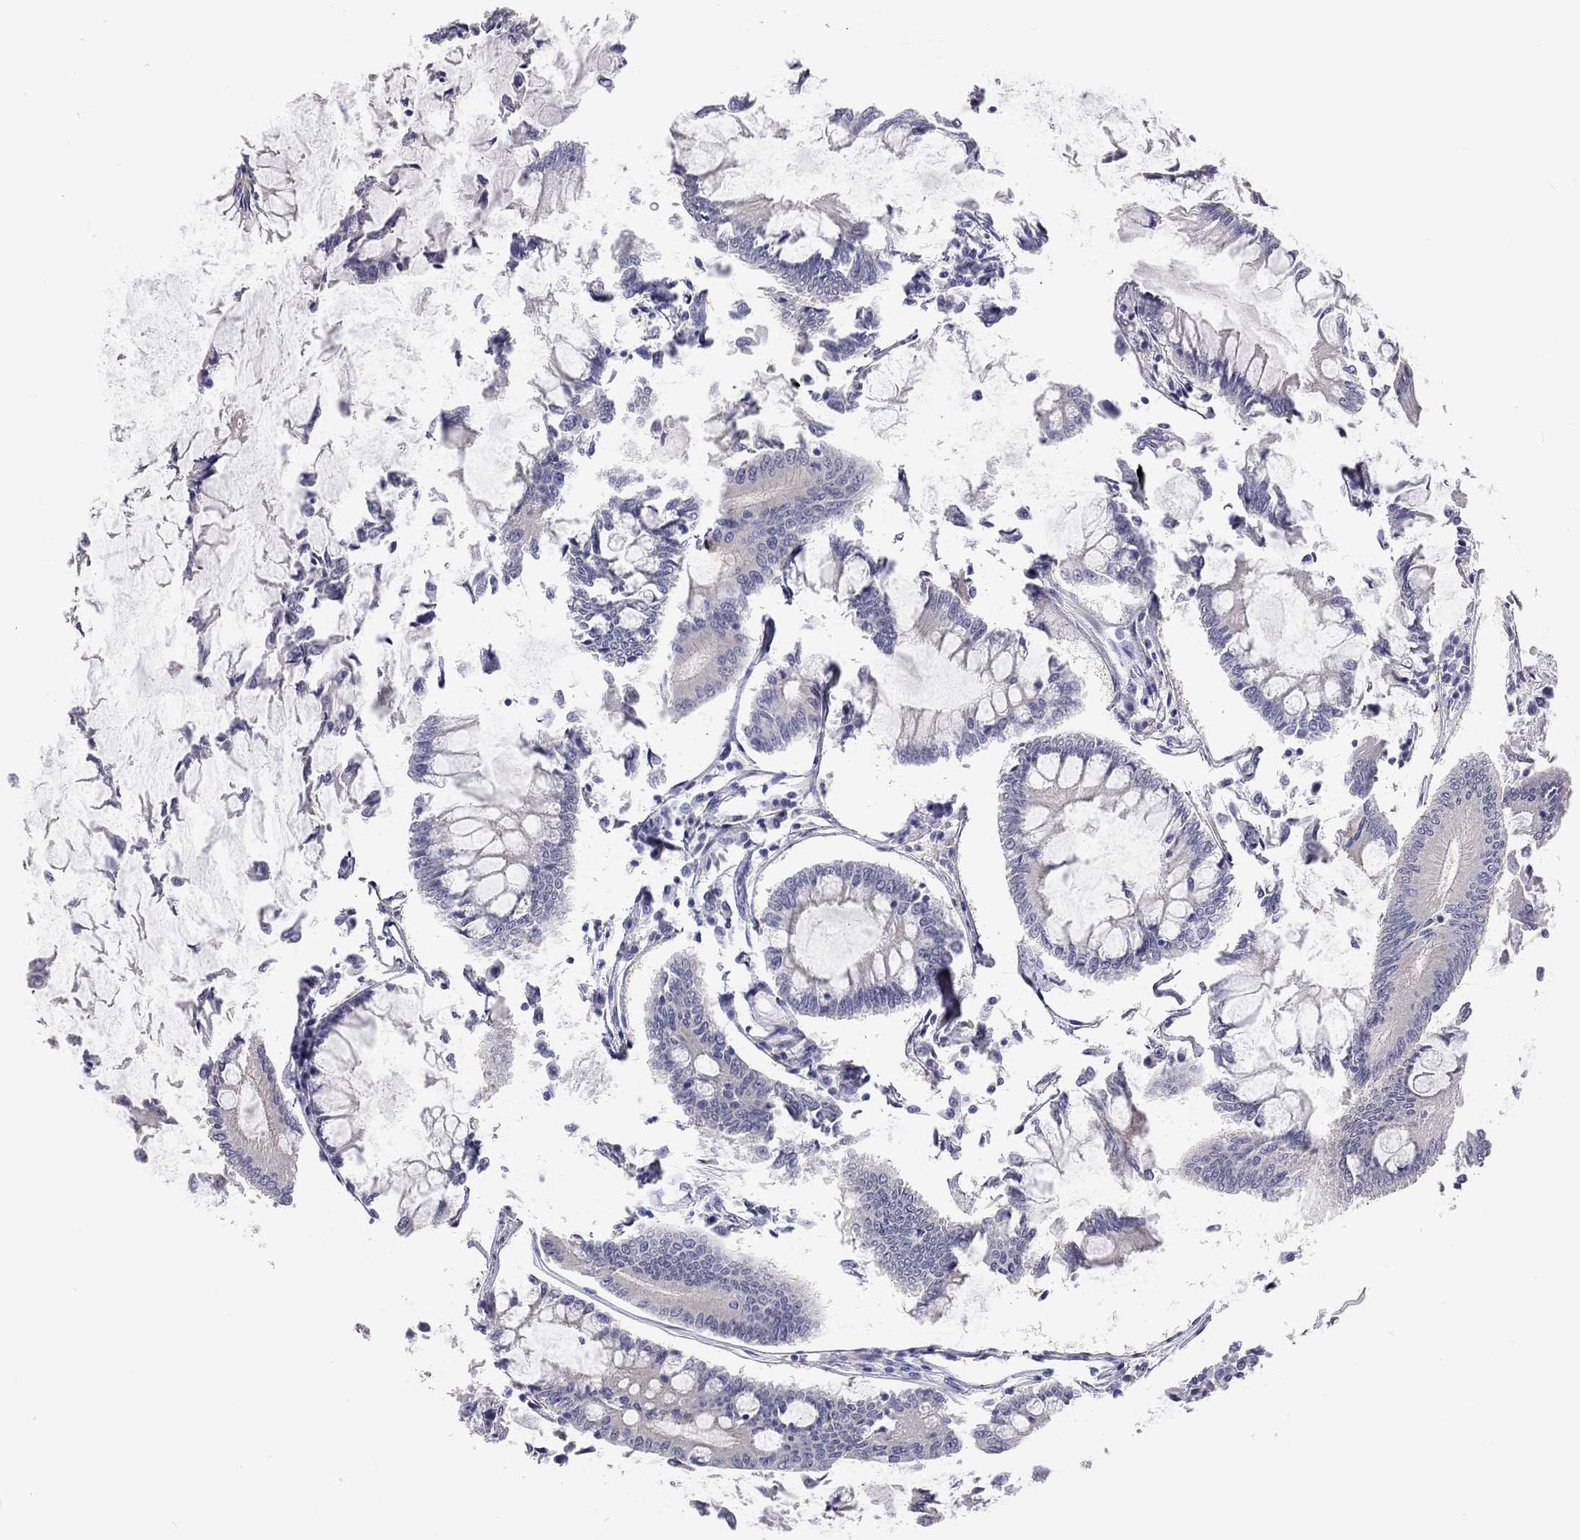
{"staining": {"intensity": "negative", "quantity": "none", "location": "none"}, "tissue": "colorectal cancer", "cell_type": "Tumor cells", "image_type": "cancer", "snomed": [{"axis": "morphology", "description": "Adenocarcinoma, NOS"}, {"axis": "topography", "description": "Colon"}], "caption": "Immunohistochemistry photomicrograph of human colorectal cancer (adenocarcinoma) stained for a protein (brown), which displays no expression in tumor cells.", "gene": "PAPSS2", "patient": {"sex": "female", "age": 65}}